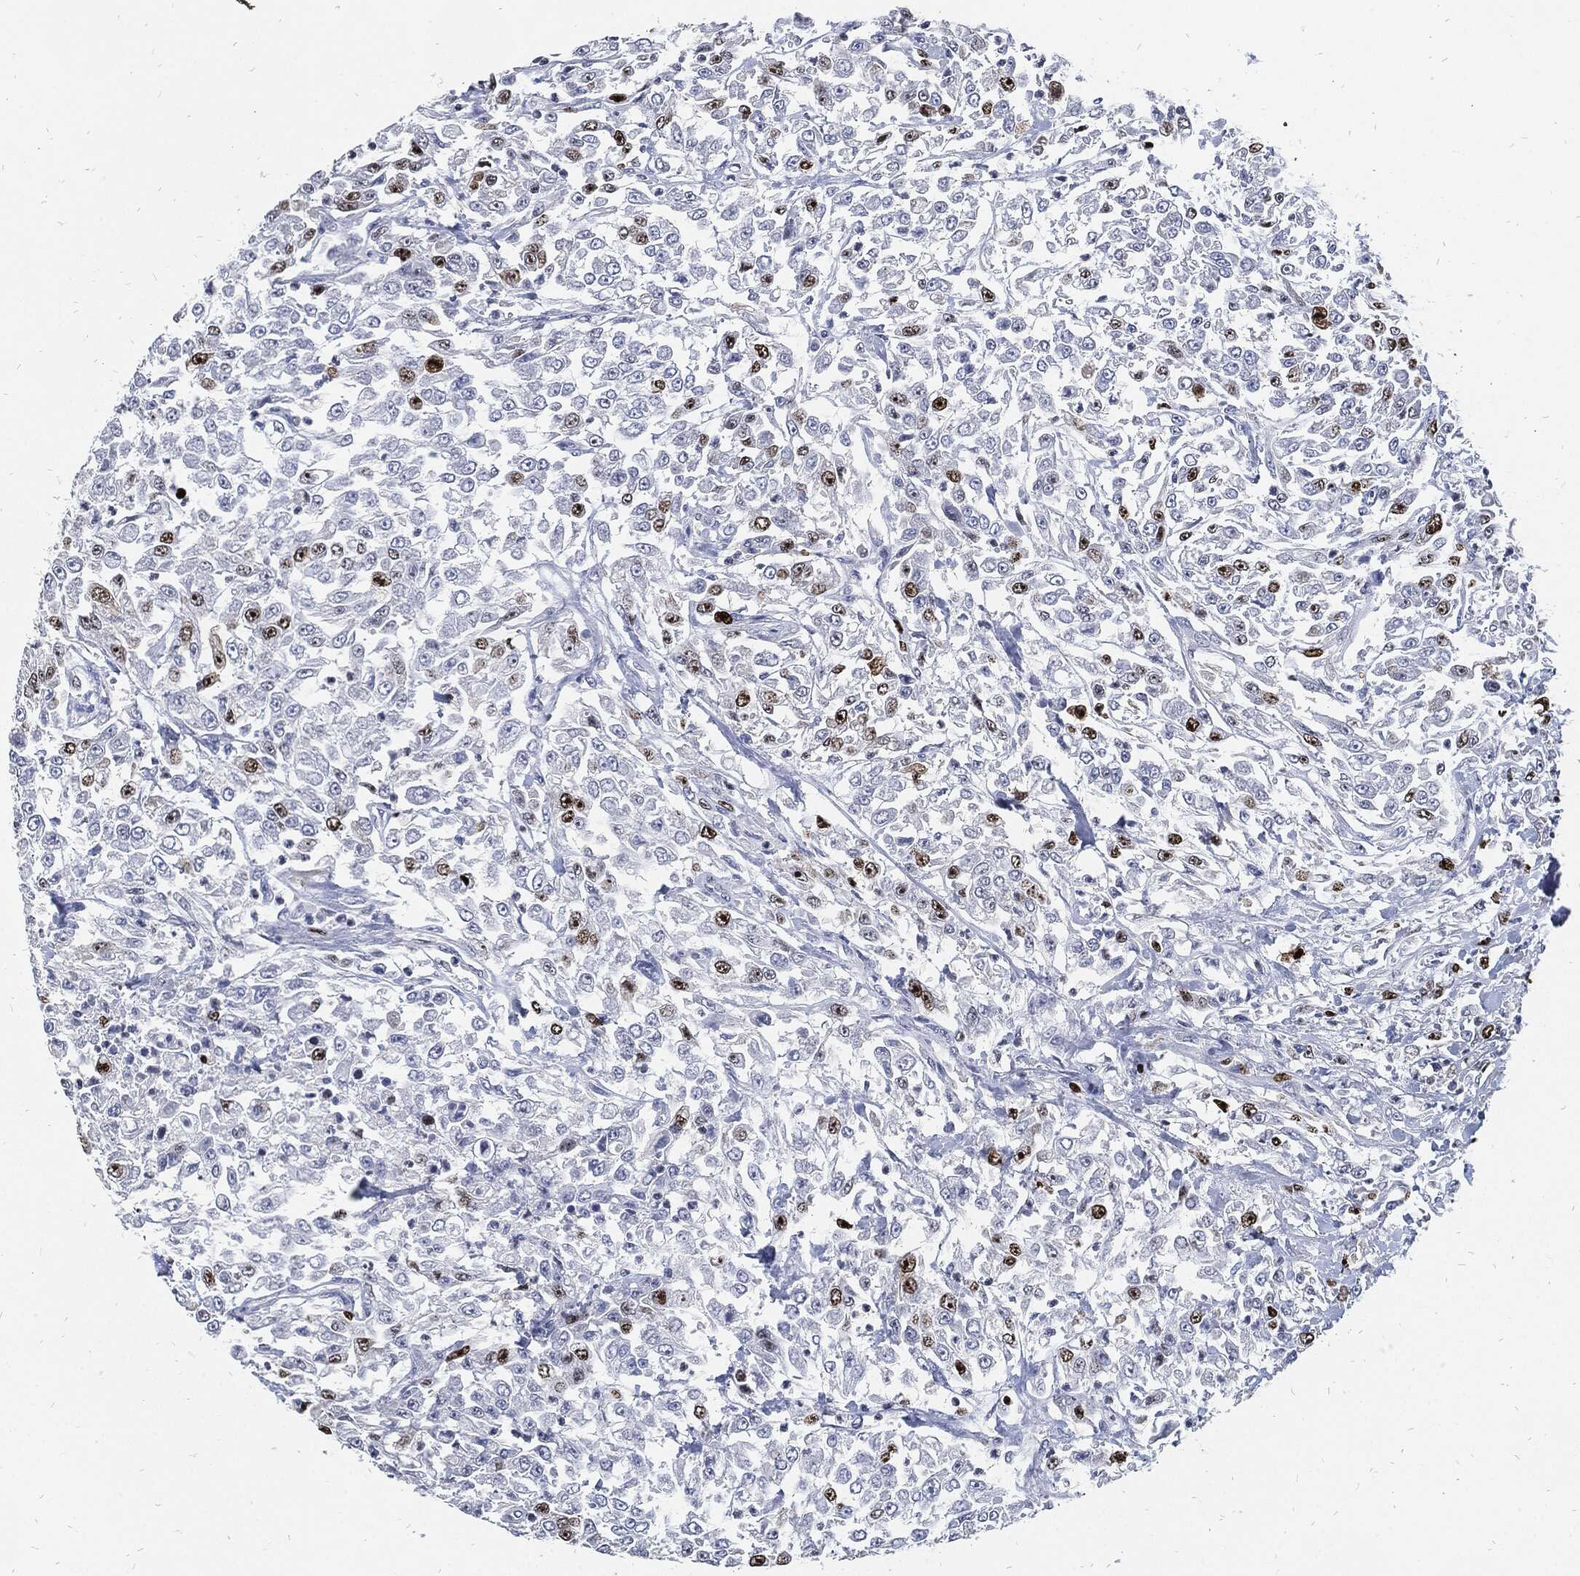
{"staining": {"intensity": "strong", "quantity": "<25%", "location": "nuclear"}, "tissue": "urothelial cancer", "cell_type": "Tumor cells", "image_type": "cancer", "snomed": [{"axis": "morphology", "description": "Urothelial carcinoma, High grade"}, {"axis": "topography", "description": "Urinary bladder"}], "caption": "Approximately <25% of tumor cells in urothelial cancer demonstrate strong nuclear protein positivity as visualized by brown immunohistochemical staining.", "gene": "MKI67", "patient": {"sex": "male", "age": 46}}